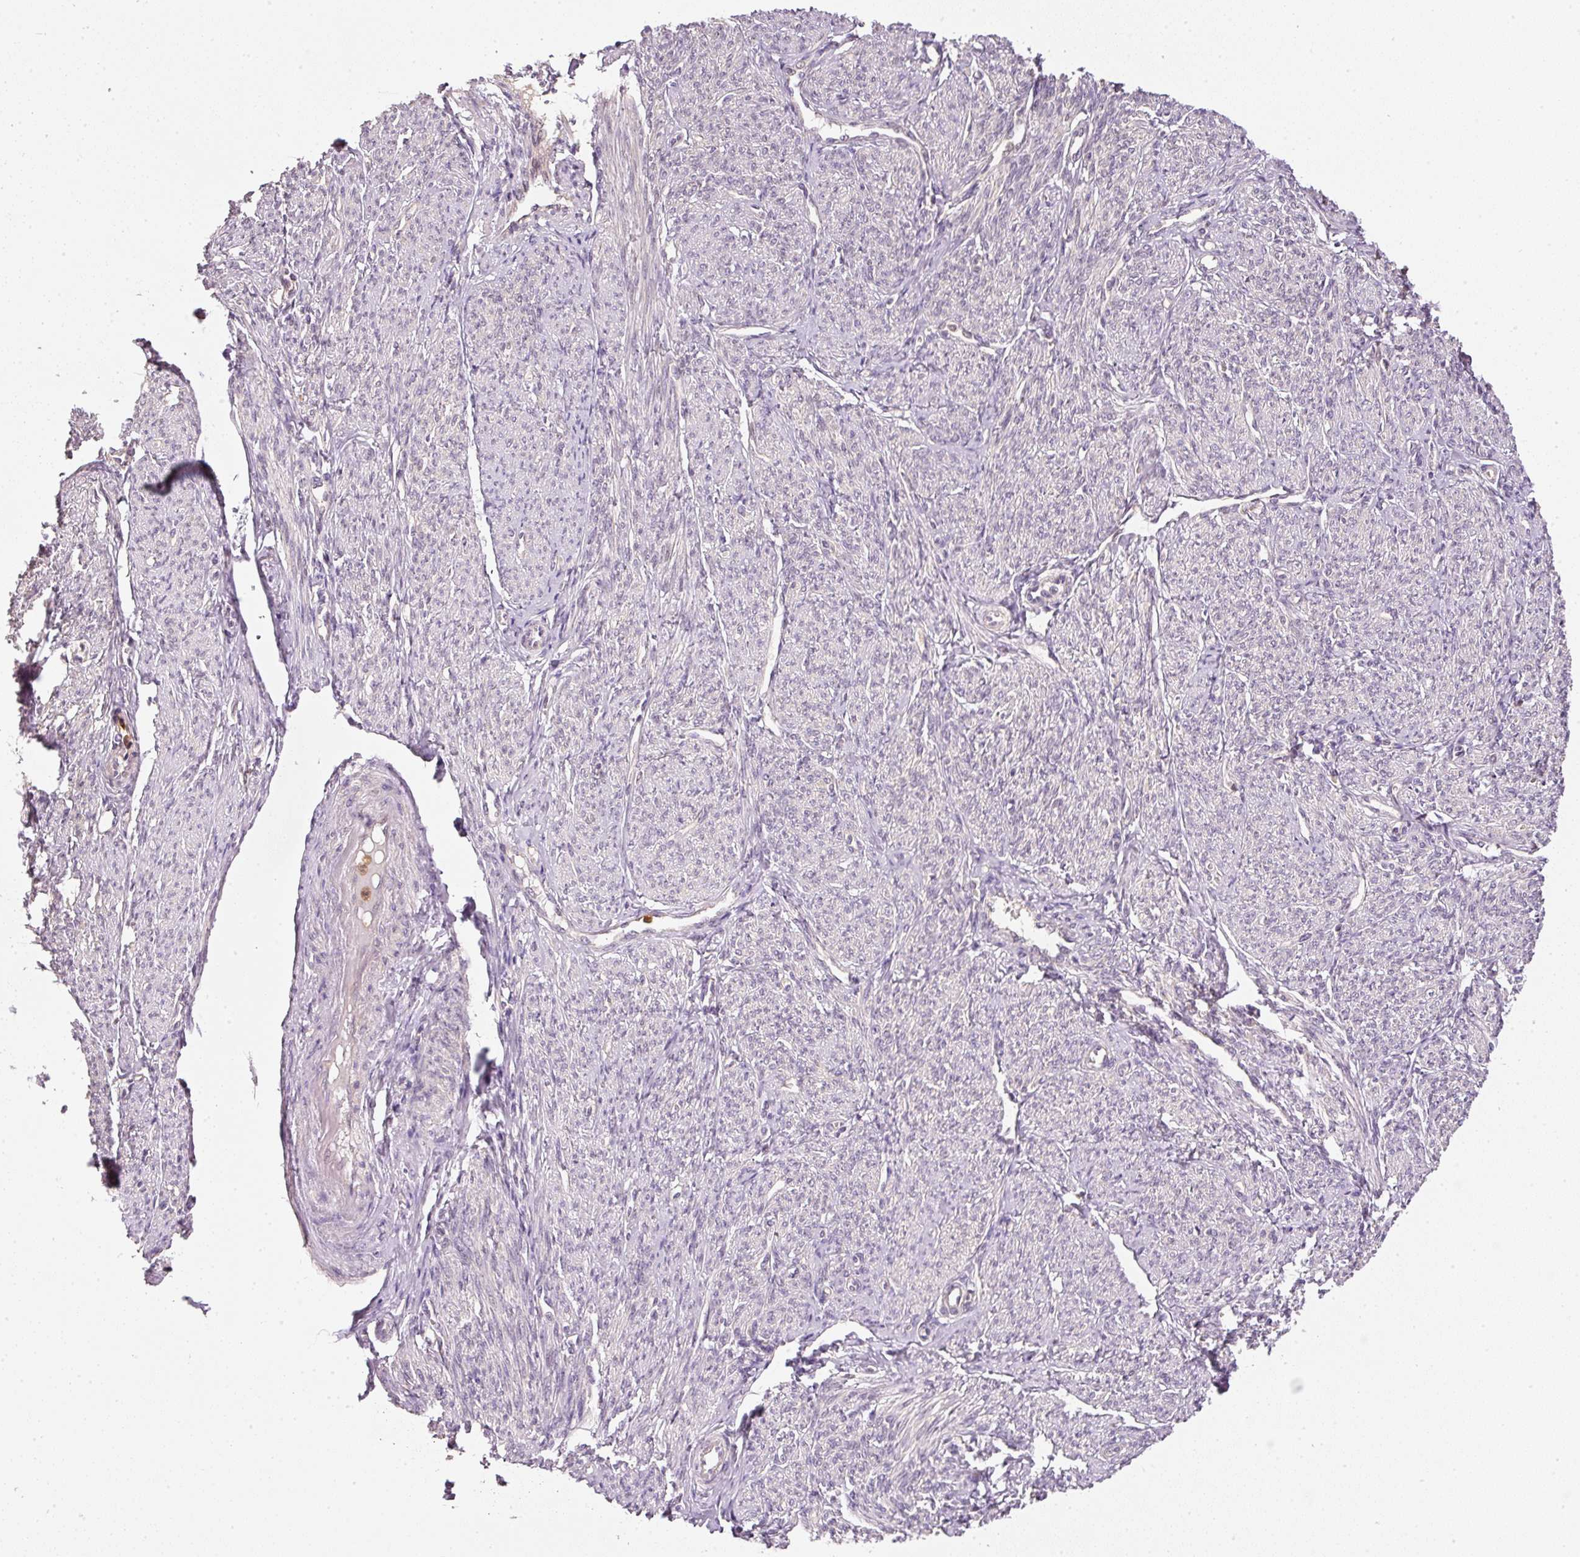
{"staining": {"intensity": "weak", "quantity": "25%-75%", "location": "cytoplasmic/membranous"}, "tissue": "smooth muscle", "cell_type": "Smooth muscle cells", "image_type": "normal", "snomed": [{"axis": "morphology", "description": "Normal tissue, NOS"}, {"axis": "topography", "description": "Smooth muscle"}], "caption": "IHC image of normal smooth muscle: smooth muscle stained using immunohistochemistry (IHC) shows low levels of weak protein expression localized specifically in the cytoplasmic/membranous of smooth muscle cells, appearing as a cytoplasmic/membranous brown color.", "gene": "CTTNBP2", "patient": {"sex": "female", "age": 65}}